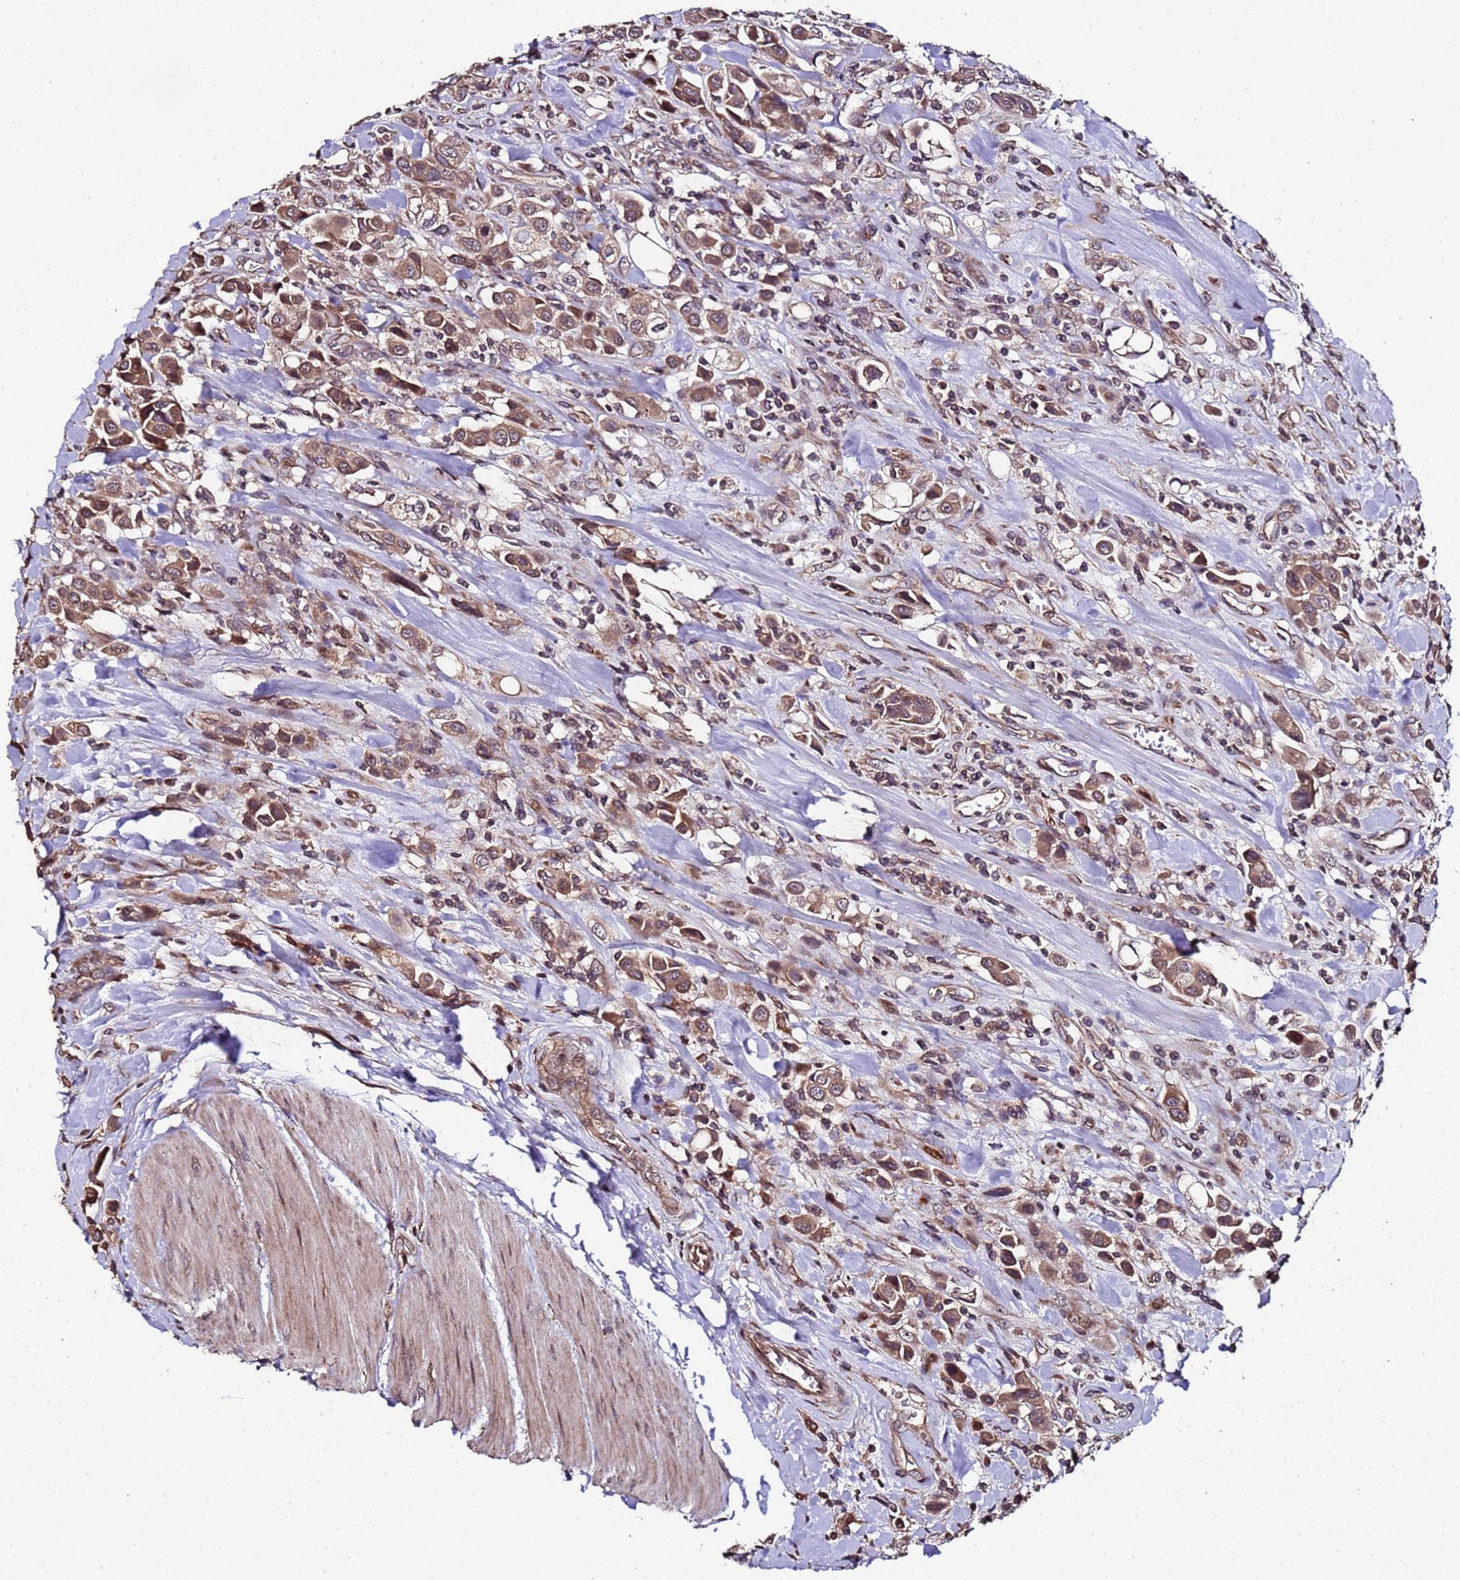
{"staining": {"intensity": "moderate", "quantity": ">75%", "location": "cytoplasmic/membranous"}, "tissue": "urothelial cancer", "cell_type": "Tumor cells", "image_type": "cancer", "snomed": [{"axis": "morphology", "description": "Urothelial carcinoma, High grade"}, {"axis": "topography", "description": "Urinary bladder"}], "caption": "This is a histology image of IHC staining of urothelial carcinoma (high-grade), which shows moderate expression in the cytoplasmic/membranous of tumor cells.", "gene": "PRODH", "patient": {"sex": "male", "age": 50}}